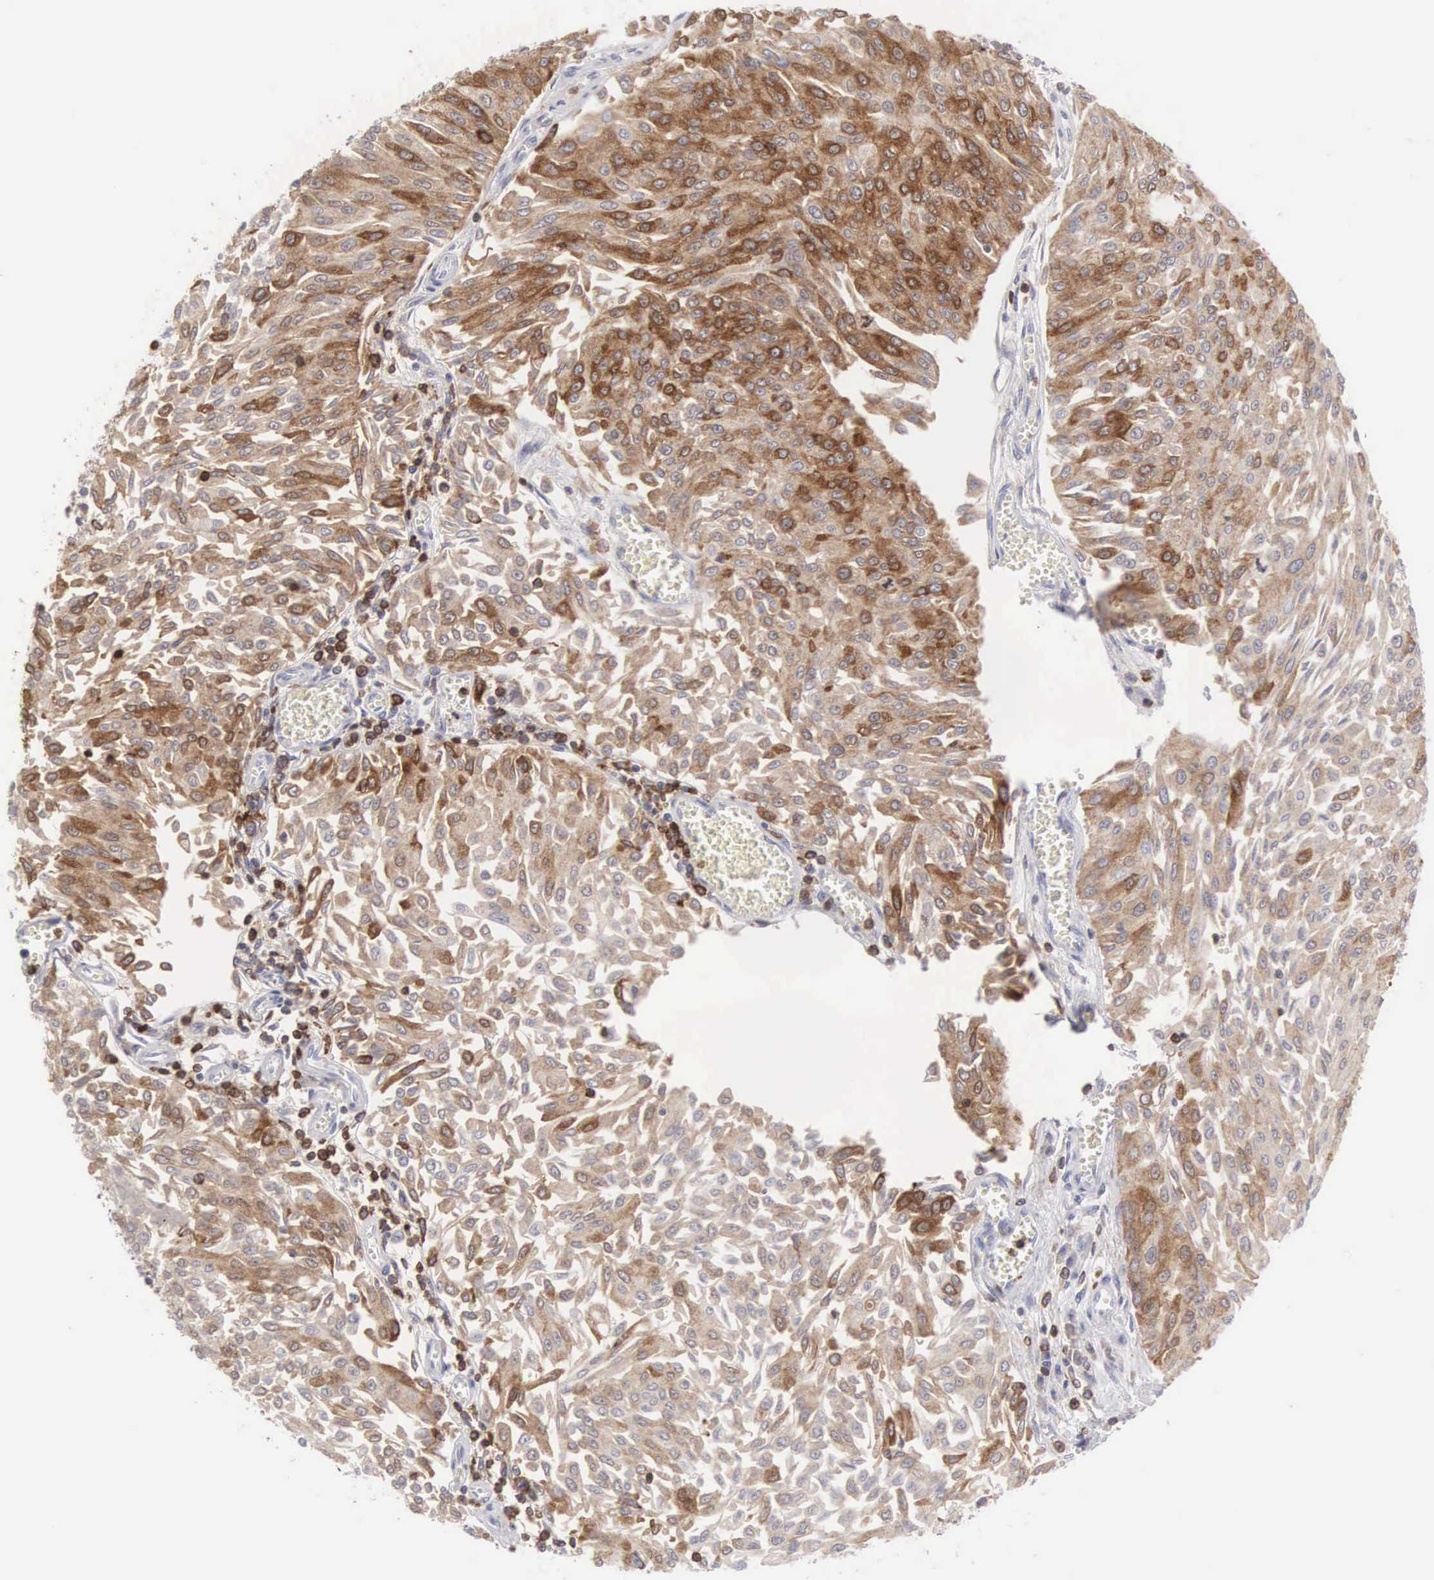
{"staining": {"intensity": "moderate", "quantity": ">75%", "location": "cytoplasmic/membranous"}, "tissue": "urothelial cancer", "cell_type": "Tumor cells", "image_type": "cancer", "snomed": [{"axis": "morphology", "description": "Urothelial carcinoma, Low grade"}, {"axis": "topography", "description": "Urinary bladder"}], "caption": "Immunohistochemical staining of low-grade urothelial carcinoma exhibits moderate cytoplasmic/membranous protein staining in approximately >75% of tumor cells.", "gene": "SH3BP1", "patient": {"sex": "male", "age": 86}}